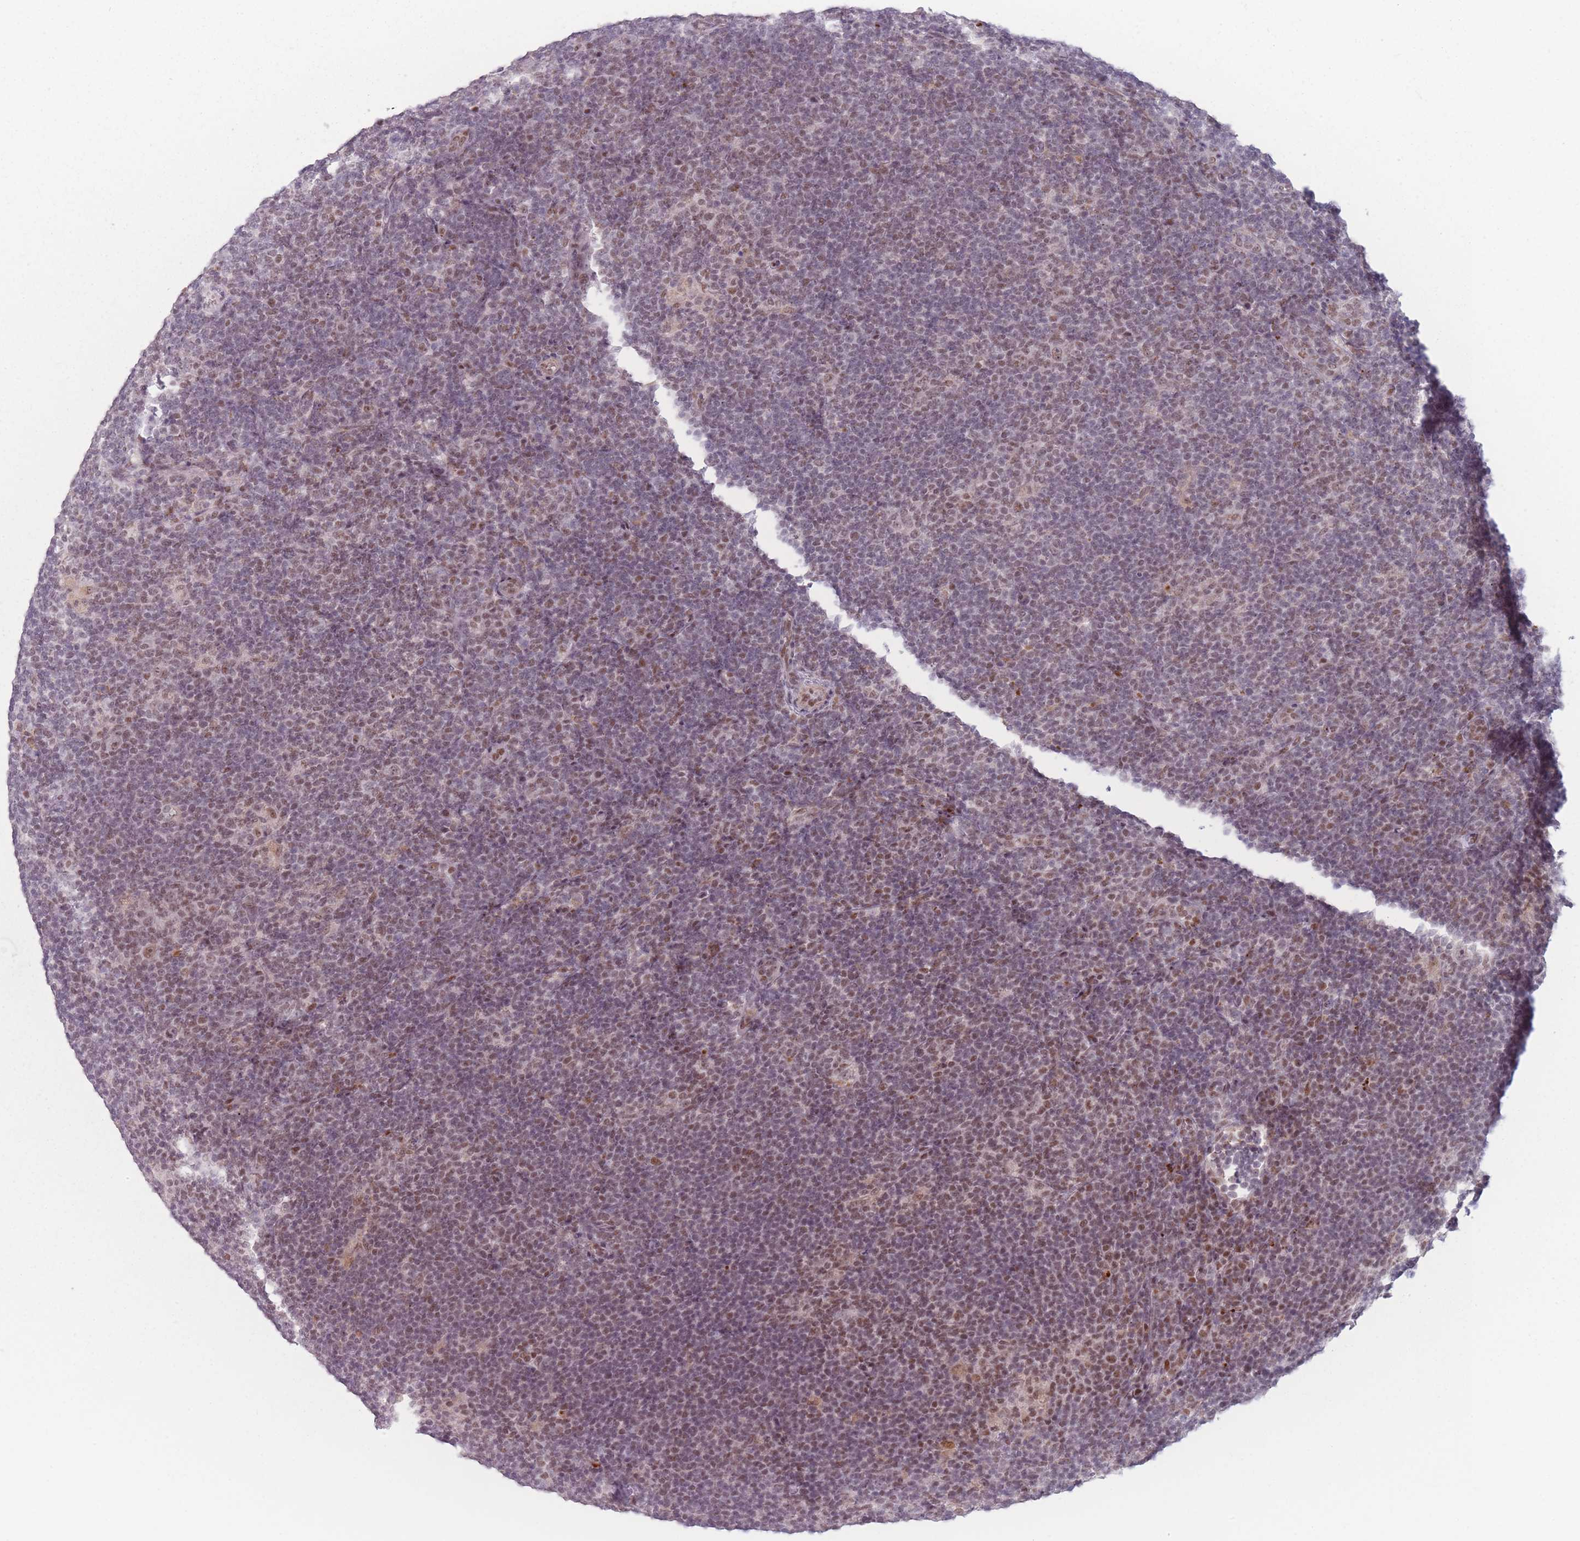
{"staining": {"intensity": "negative", "quantity": "none", "location": "none"}, "tissue": "lymphoma", "cell_type": "Tumor cells", "image_type": "cancer", "snomed": [{"axis": "morphology", "description": "Hodgkin's disease, NOS"}, {"axis": "topography", "description": "Lymph node"}], "caption": "Human lymphoma stained for a protein using IHC shows no positivity in tumor cells.", "gene": "OR10C1", "patient": {"sex": "female", "age": 57}}